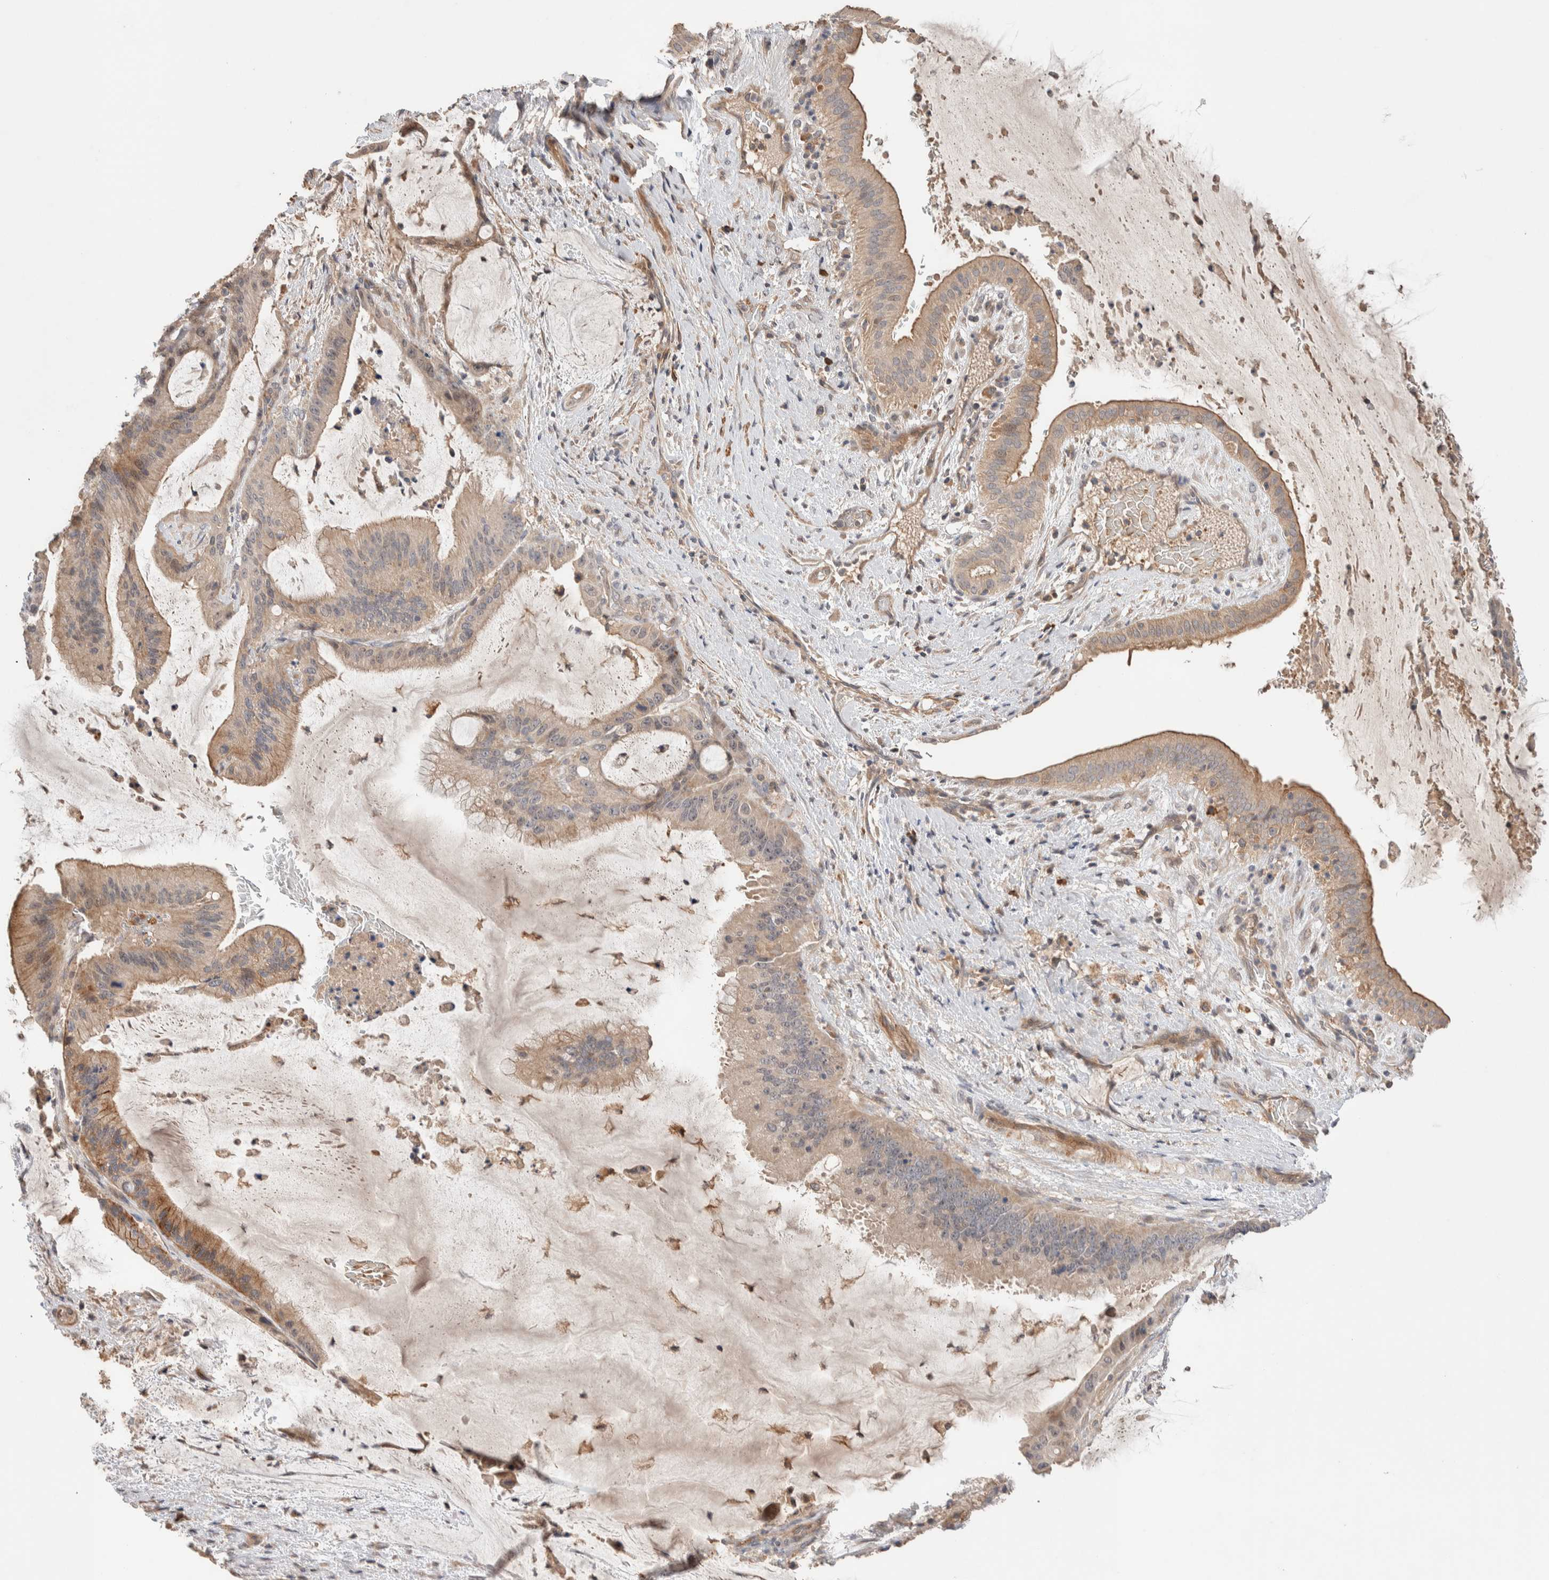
{"staining": {"intensity": "weak", "quantity": ">75%", "location": "cytoplasmic/membranous"}, "tissue": "liver cancer", "cell_type": "Tumor cells", "image_type": "cancer", "snomed": [{"axis": "morphology", "description": "Normal tissue, NOS"}, {"axis": "morphology", "description": "Cholangiocarcinoma"}, {"axis": "topography", "description": "Liver"}, {"axis": "topography", "description": "Peripheral nerve tissue"}], "caption": "Brown immunohistochemical staining in human liver cancer (cholangiocarcinoma) demonstrates weak cytoplasmic/membranous positivity in approximately >75% of tumor cells.", "gene": "WDR91", "patient": {"sex": "female", "age": 73}}